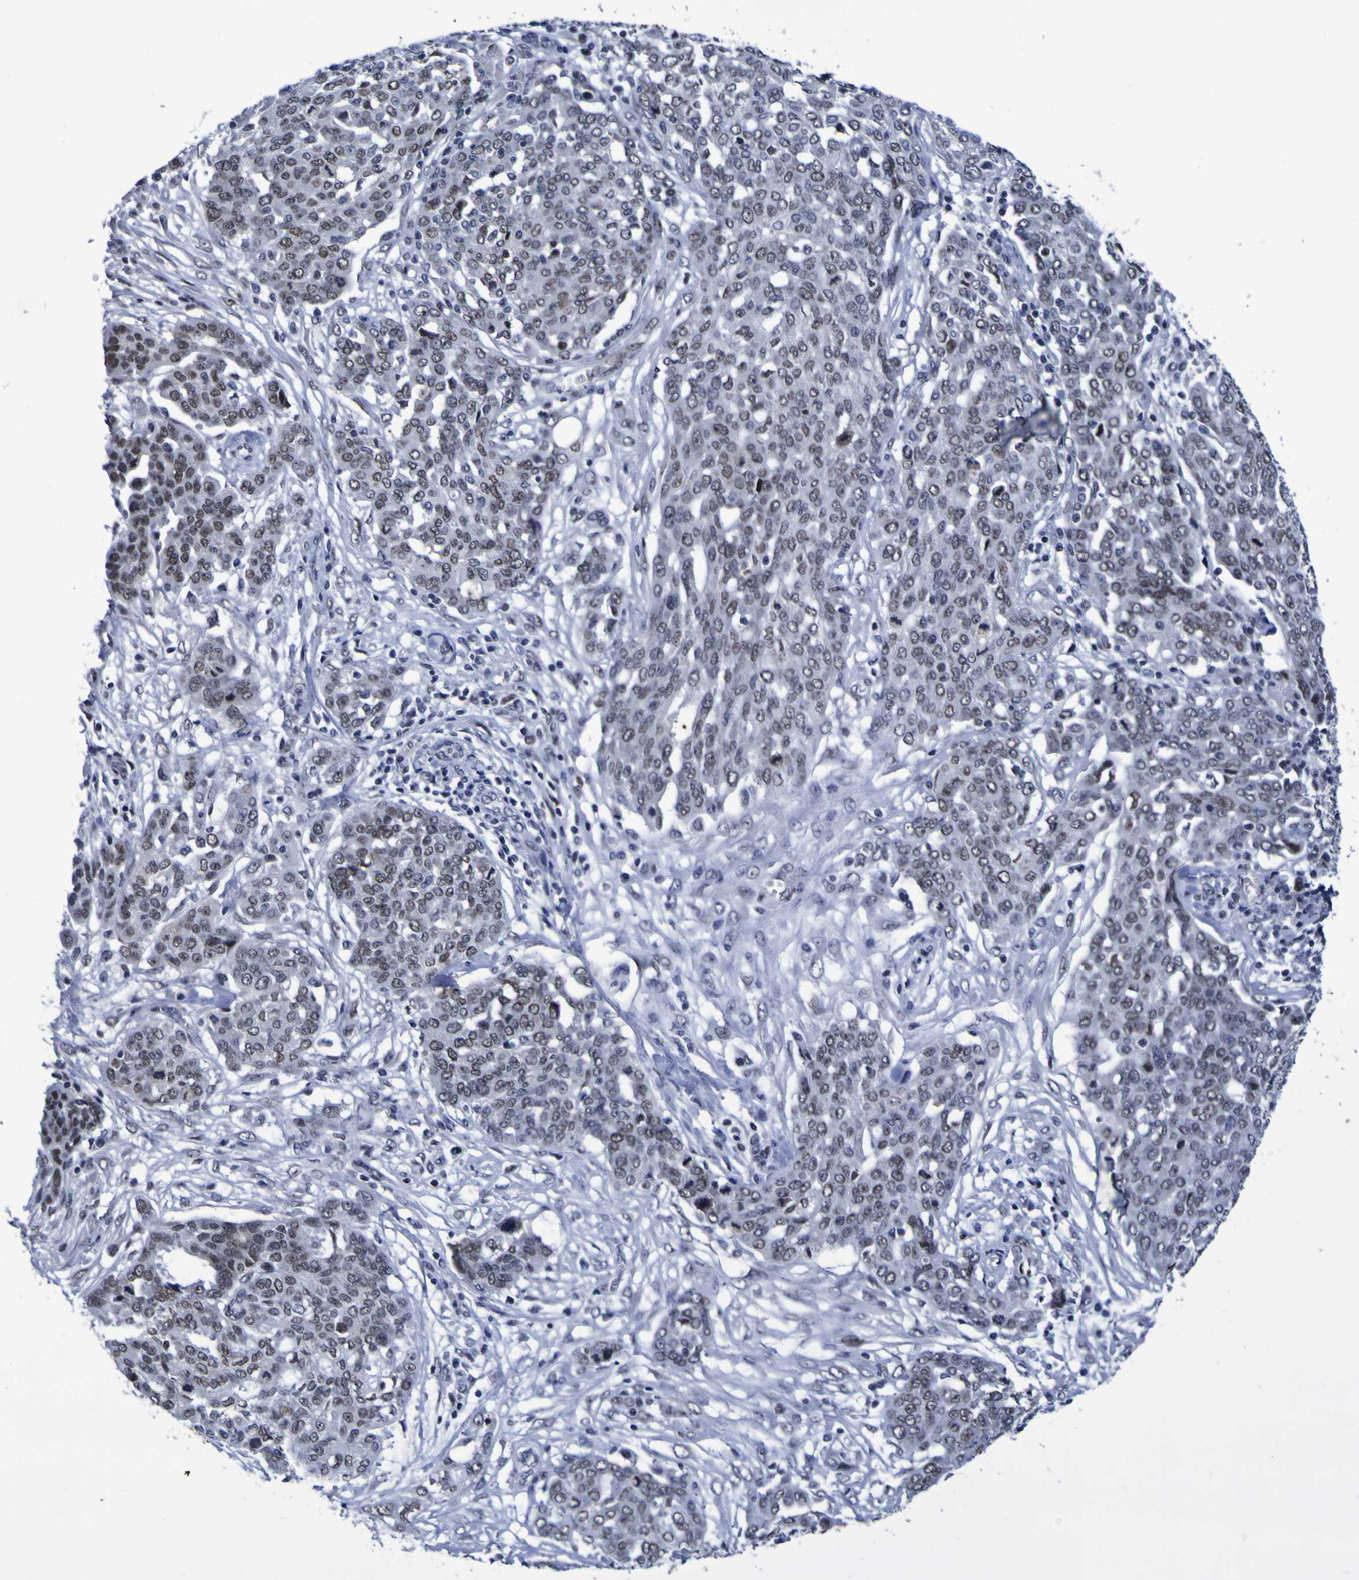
{"staining": {"intensity": "moderate", "quantity": "25%-75%", "location": "nuclear"}, "tissue": "ovarian cancer", "cell_type": "Tumor cells", "image_type": "cancer", "snomed": [{"axis": "morphology", "description": "Cystadenocarcinoma, serous, NOS"}, {"axis": "topography", "description": "Soft tissue"}, {"axis": "topography", "description": "Ovary"}], "caption": "DAB immunohistochemical staining of human ovarian serous cystadenocarcinoma exhibits moderate nuclear protein staining in about 25%-75% of tumor cells.", "gene": "MBD3", "patient": {"sex": "female", "age": 57}}